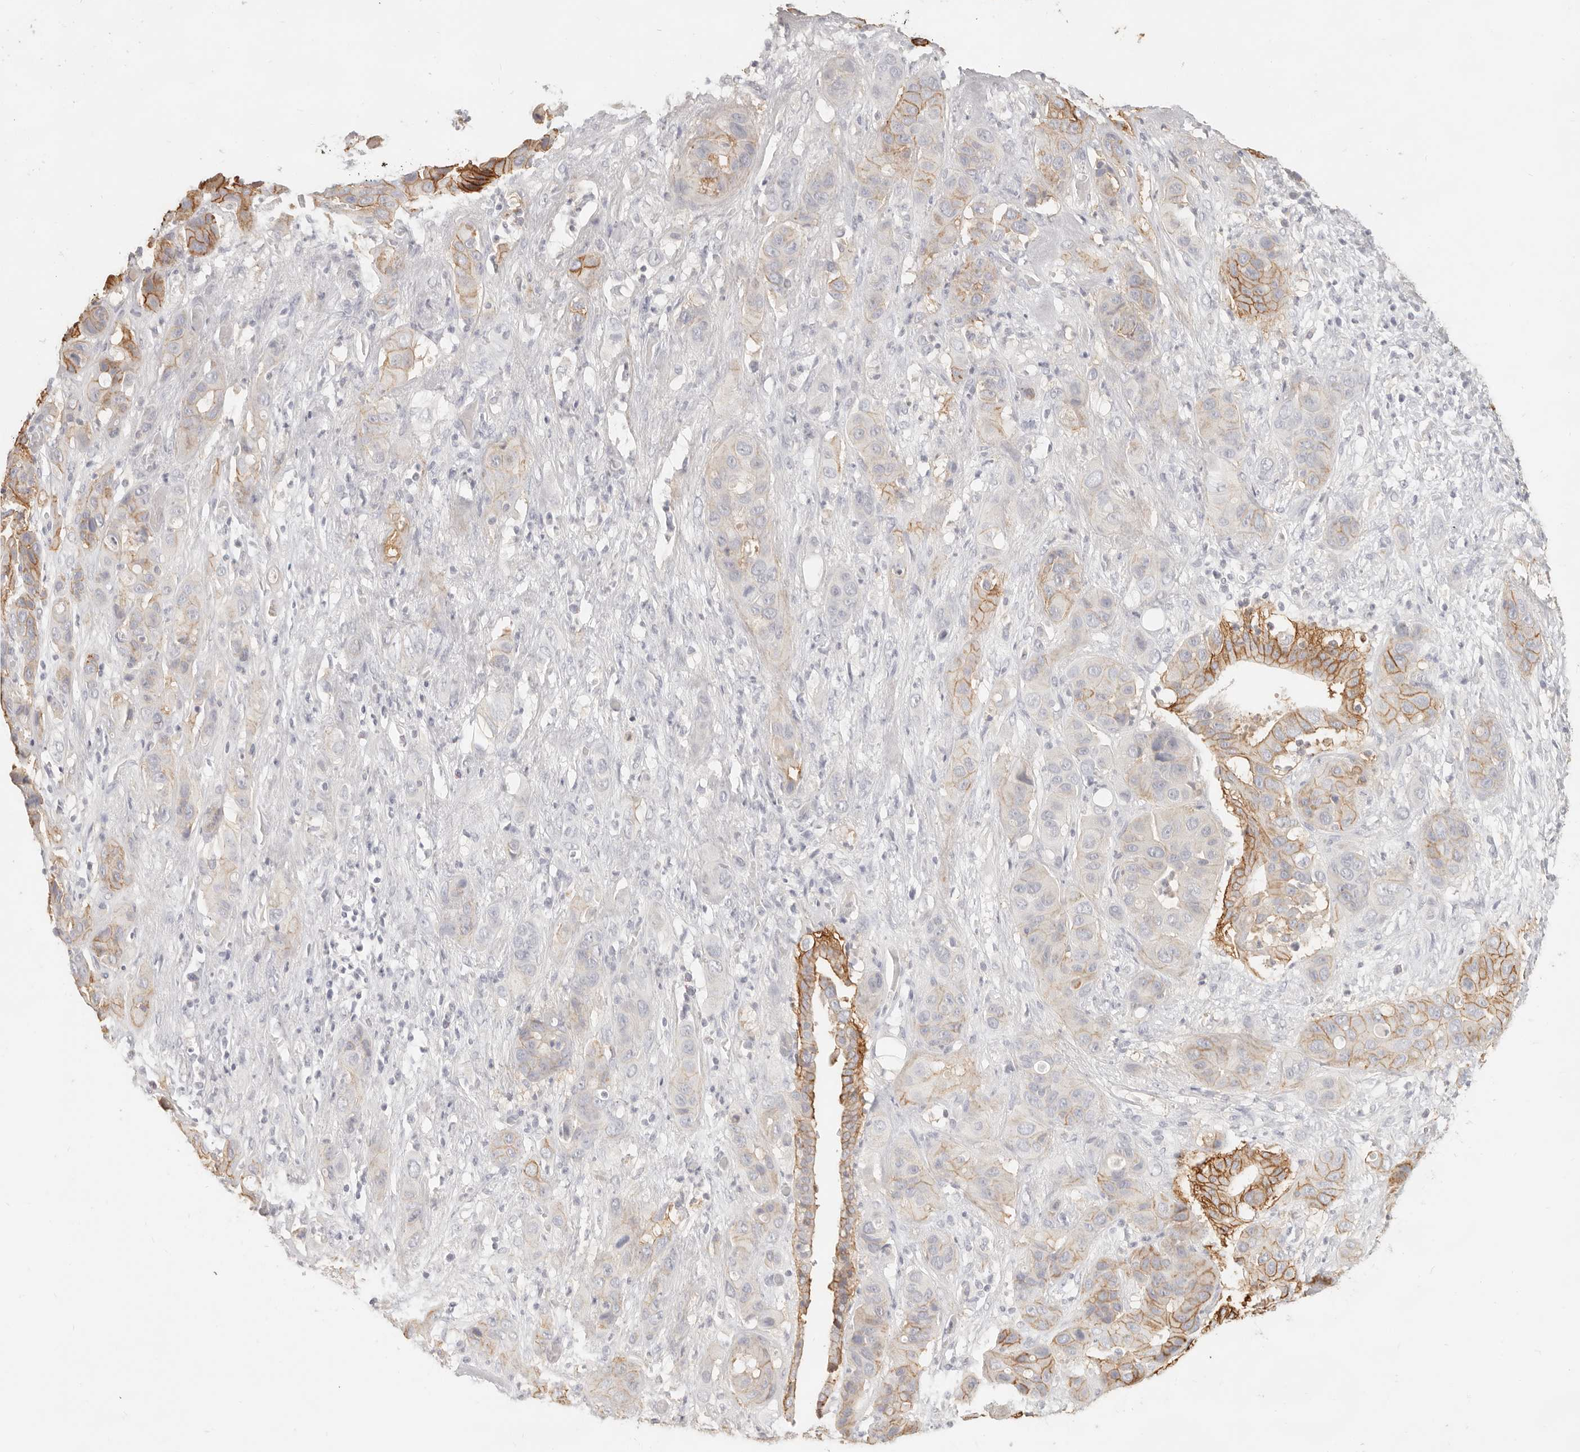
{"staining": {"intensity": "moderate", "quantity": "25%-75%", "location": "cytoplasmic/membranous"}, "tissue": "liver cancer", "cell_type": "Tumor cells", "image_type": "cancer", "snomed": [{"axis": "morphology", "description": "Cholangiocarcinoma"}, {"axis": "topography", "description": "Liver"}], "caption": "Immunohistochemistry (IHC) of liver cancer (cholangiocarcinoma) displays medium levels of moderate cytoplasmic/membranous positivity in approximately 25%-75% of tumor cells.", "gene": "EPCAM", "patient": {"sex": "female", "age": 52}}